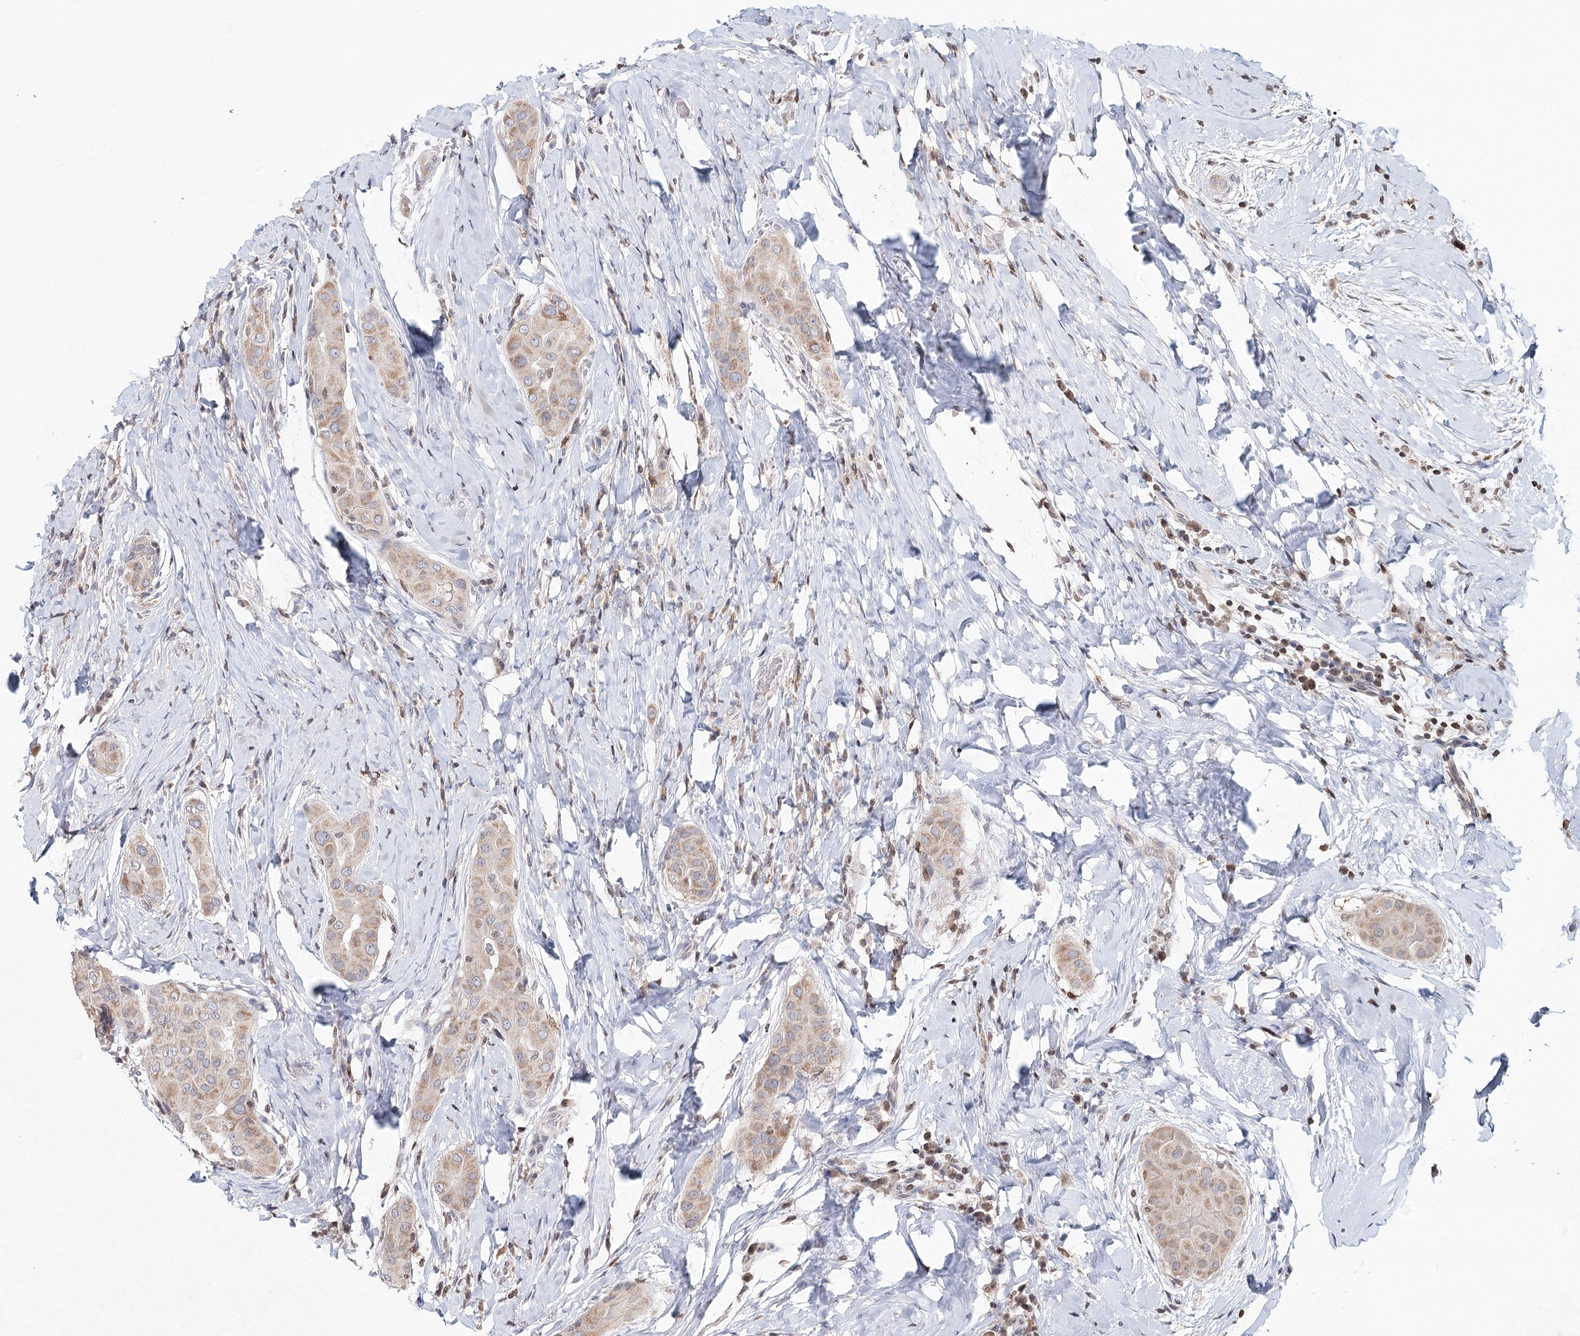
{"staining": {"intensity": "moderate", "quantity": ">75%", "location": "cytoplasmic/membranous"}, "tissue": "thyroid cancer", "cell_type": "Tumor cells", "image_type": "cancer", "snomed": [{"axis": "morphology", "description": "Papillary adenocarcinoma, NOS"}, {"axis": "topography", "description": "Thyroid gland"}], "caption": "Papillary adenocarcinoma (thyroid) tissue shows moderate cytoplasmic/membranous staining in about >75% of tumor cells, visualized by immunohistochemistry. The protein is shown in brown color, while the nuclei are stained blue.", "gene": "ICOS", "patient": {"sex": "male", "age": 33}}